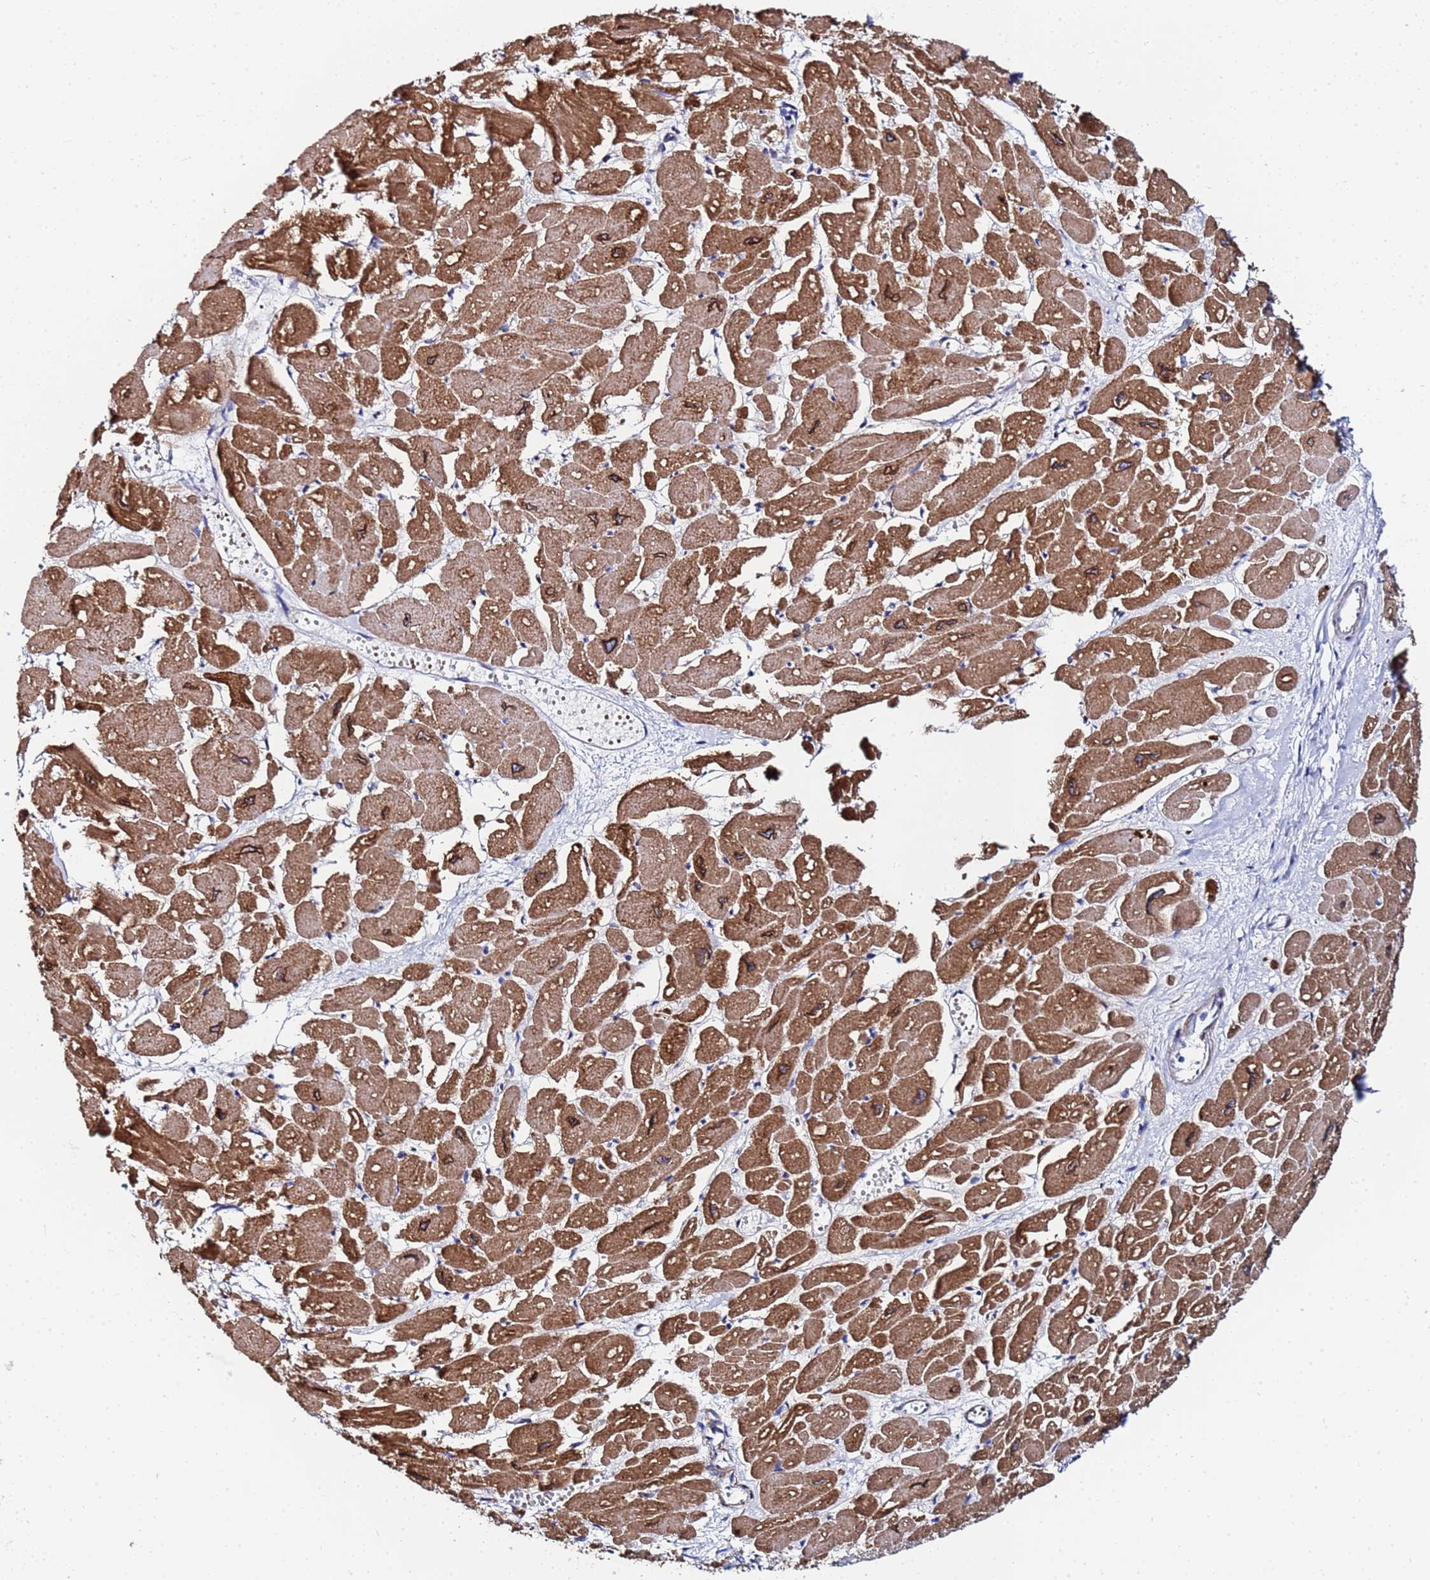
{"staining": {"intensity": "moderate", "quantity": ">75%", "location": "cytoplasmic/membranous,nuclear"}, "tissue": "heart muscle", "cell_type": "Cardiomyocytes", "image_type": "normal", "snomed": [{"axis": "morphology", "description": "Normal tissue, NOS"}, {"axis": "topography", "description": "Heart"}], "caption": "Protein staining exhibits moderate cytoplasmic/membranous,nuclear expression in approximately >75% of cardiomyocytes in unremarkable heart muscle.", "gene": "ZNF26", "patient": {"sex": "male", "age": 54}}